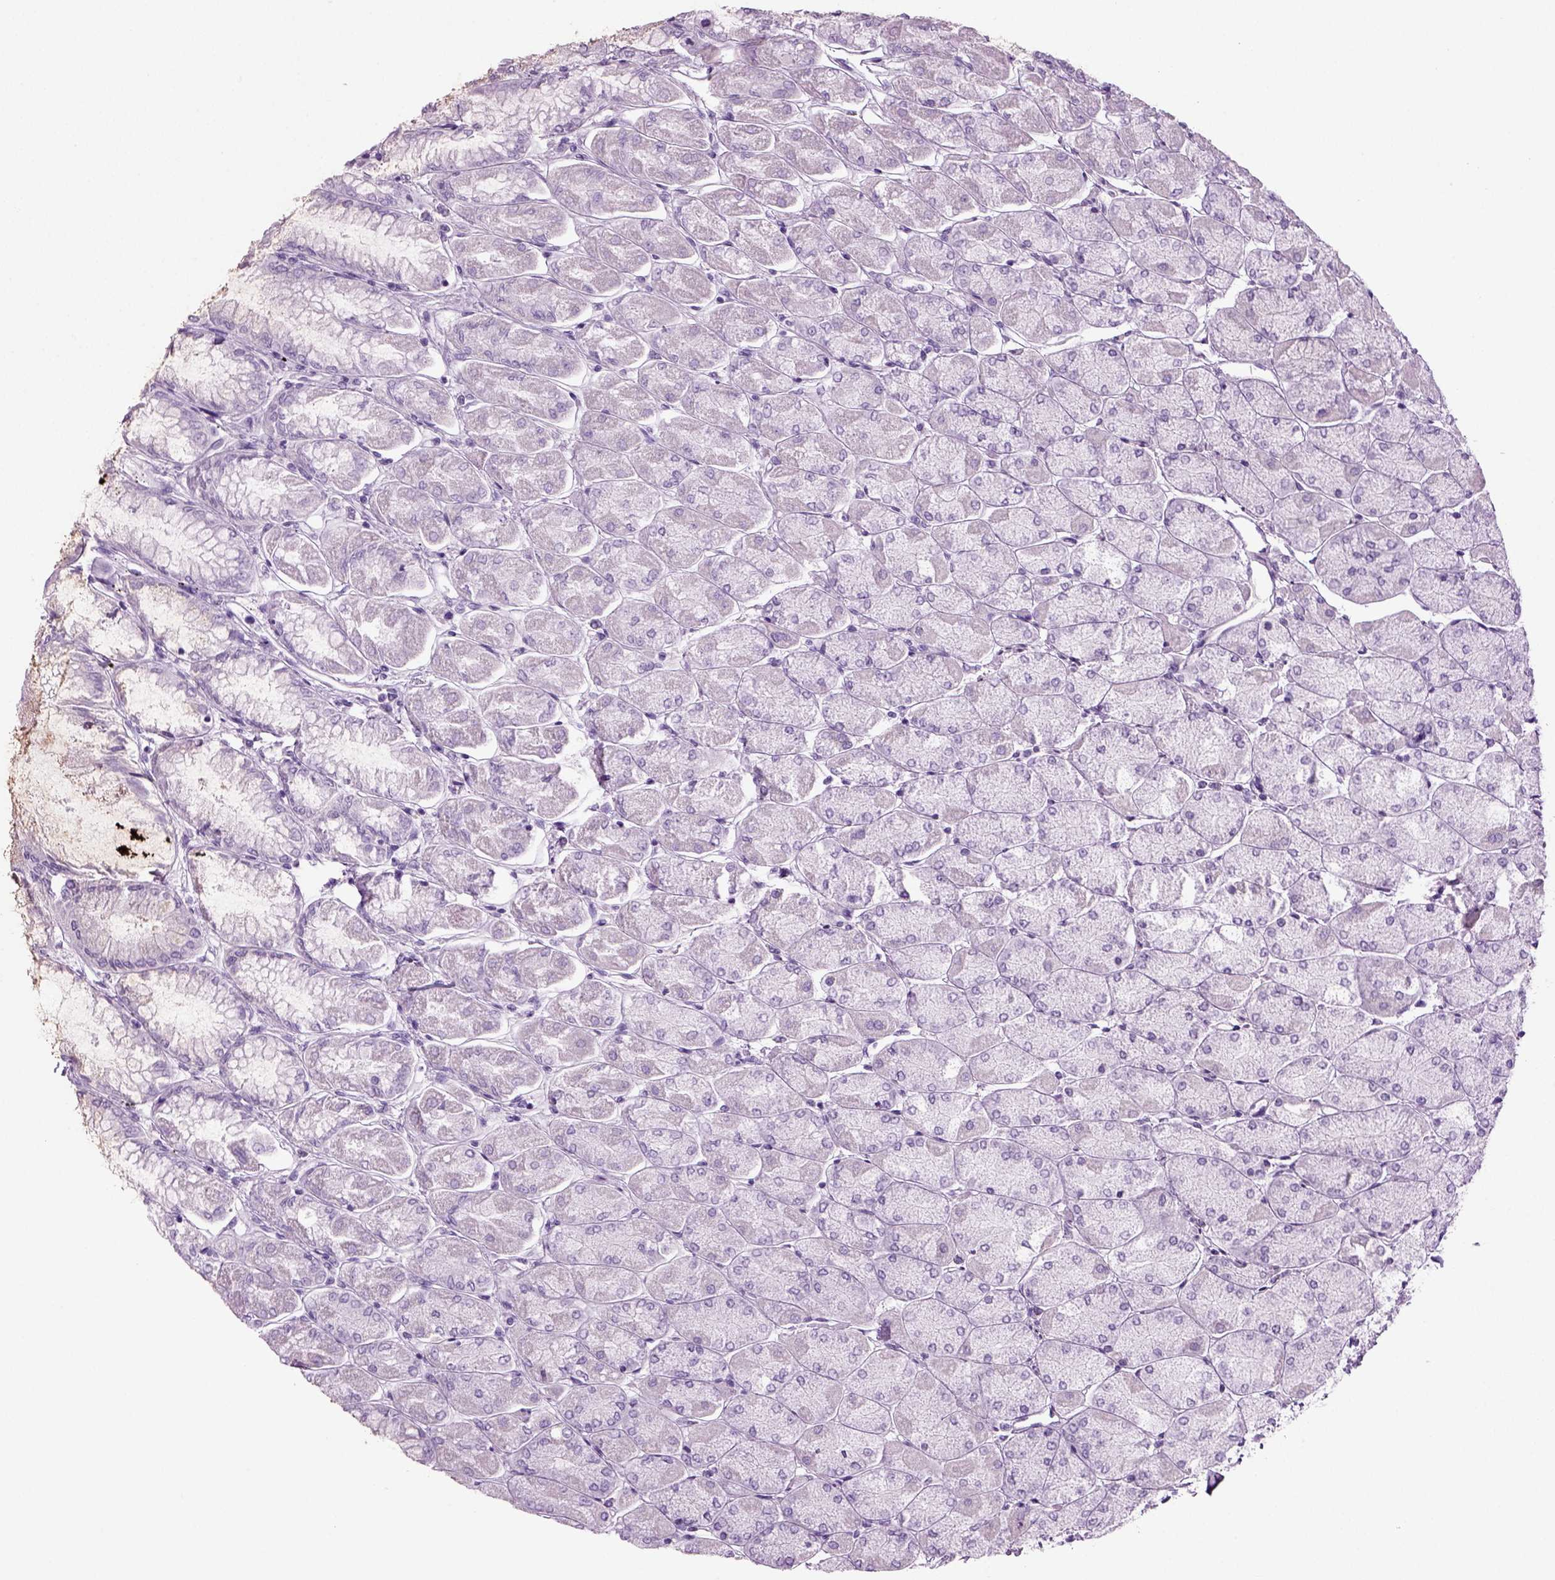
{"staining": {"intensity": "negative", "quantity": "none", "location": "none"}, "tissue": "stomach", "cell_type": "Glandular cells", "image_type": "normal", "snomed": [{"axis": "morphology", "description": "Normal tissue, NOS"}, {"axis": "topography", "description": "Stomach, upper"}], "caption": "Photomicrograph shows no protein expression in glandular cells of unremarkable stomach. Brightfield microscopy of IHC stained with DAB (brown) and hematoxylin (blue), captured at high magnification.", "gene": "CD109", "patient": {"sex": "male", "age": 60}}